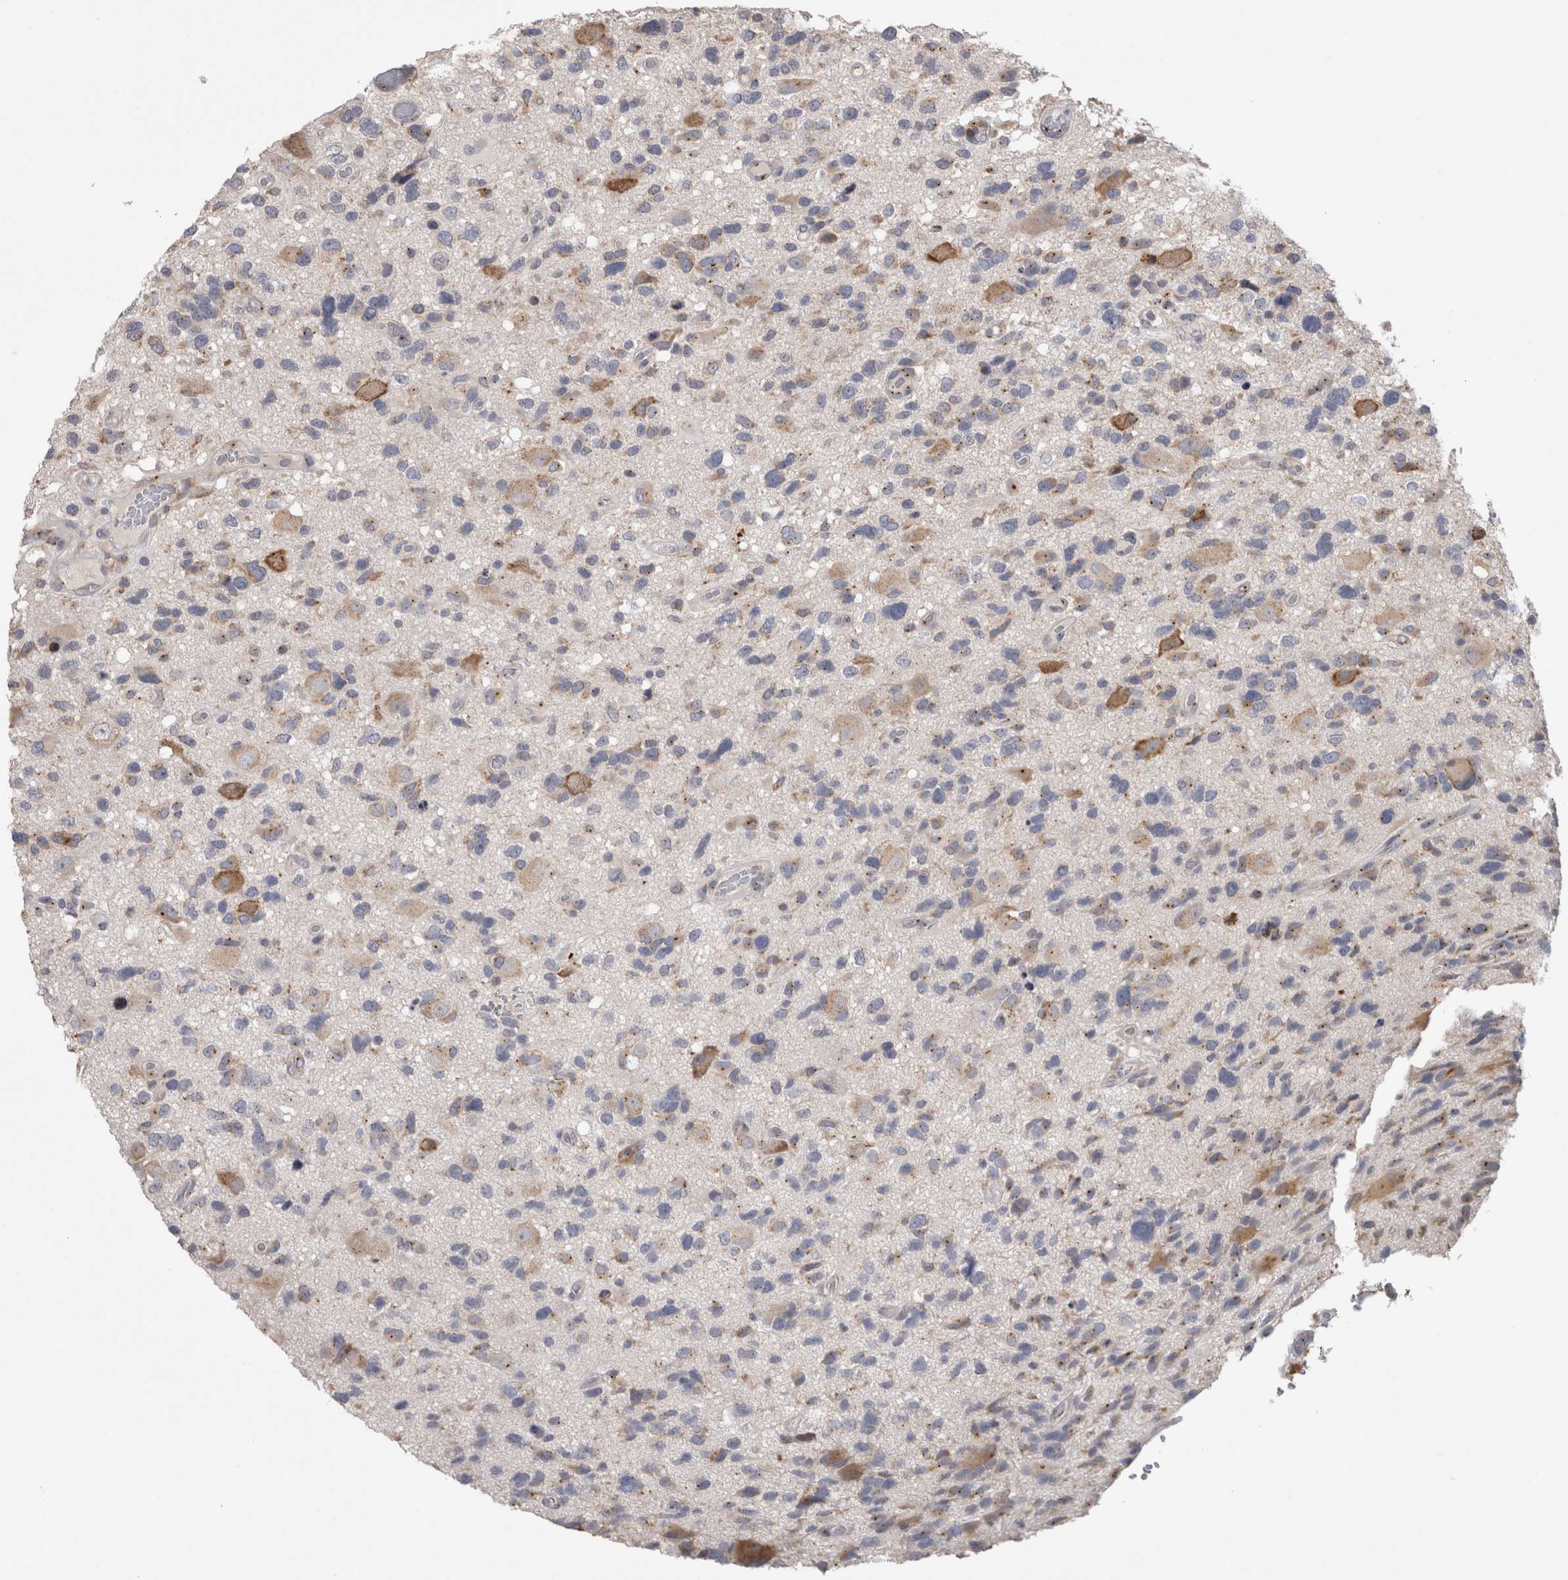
{"staining": {"intensity": "moderate", "quantity": "<25%", "location": "cytoplasmic/membranous"}, "tissue": "glioma", "cell_type": "Tumor cells", "image_type": "cancer", "snomed": [{"axis": "morphology", "description": "Glioma, malignant, High grade"}, {"axis": "topography", "description": "Brain"}], "caption": "Moderate cytoplasmic/membranous positivity is present in approximately <25% of tumor cells in glioma.", "gene": "ZNF341", "patient": {"sex": "male", "age": 33}}